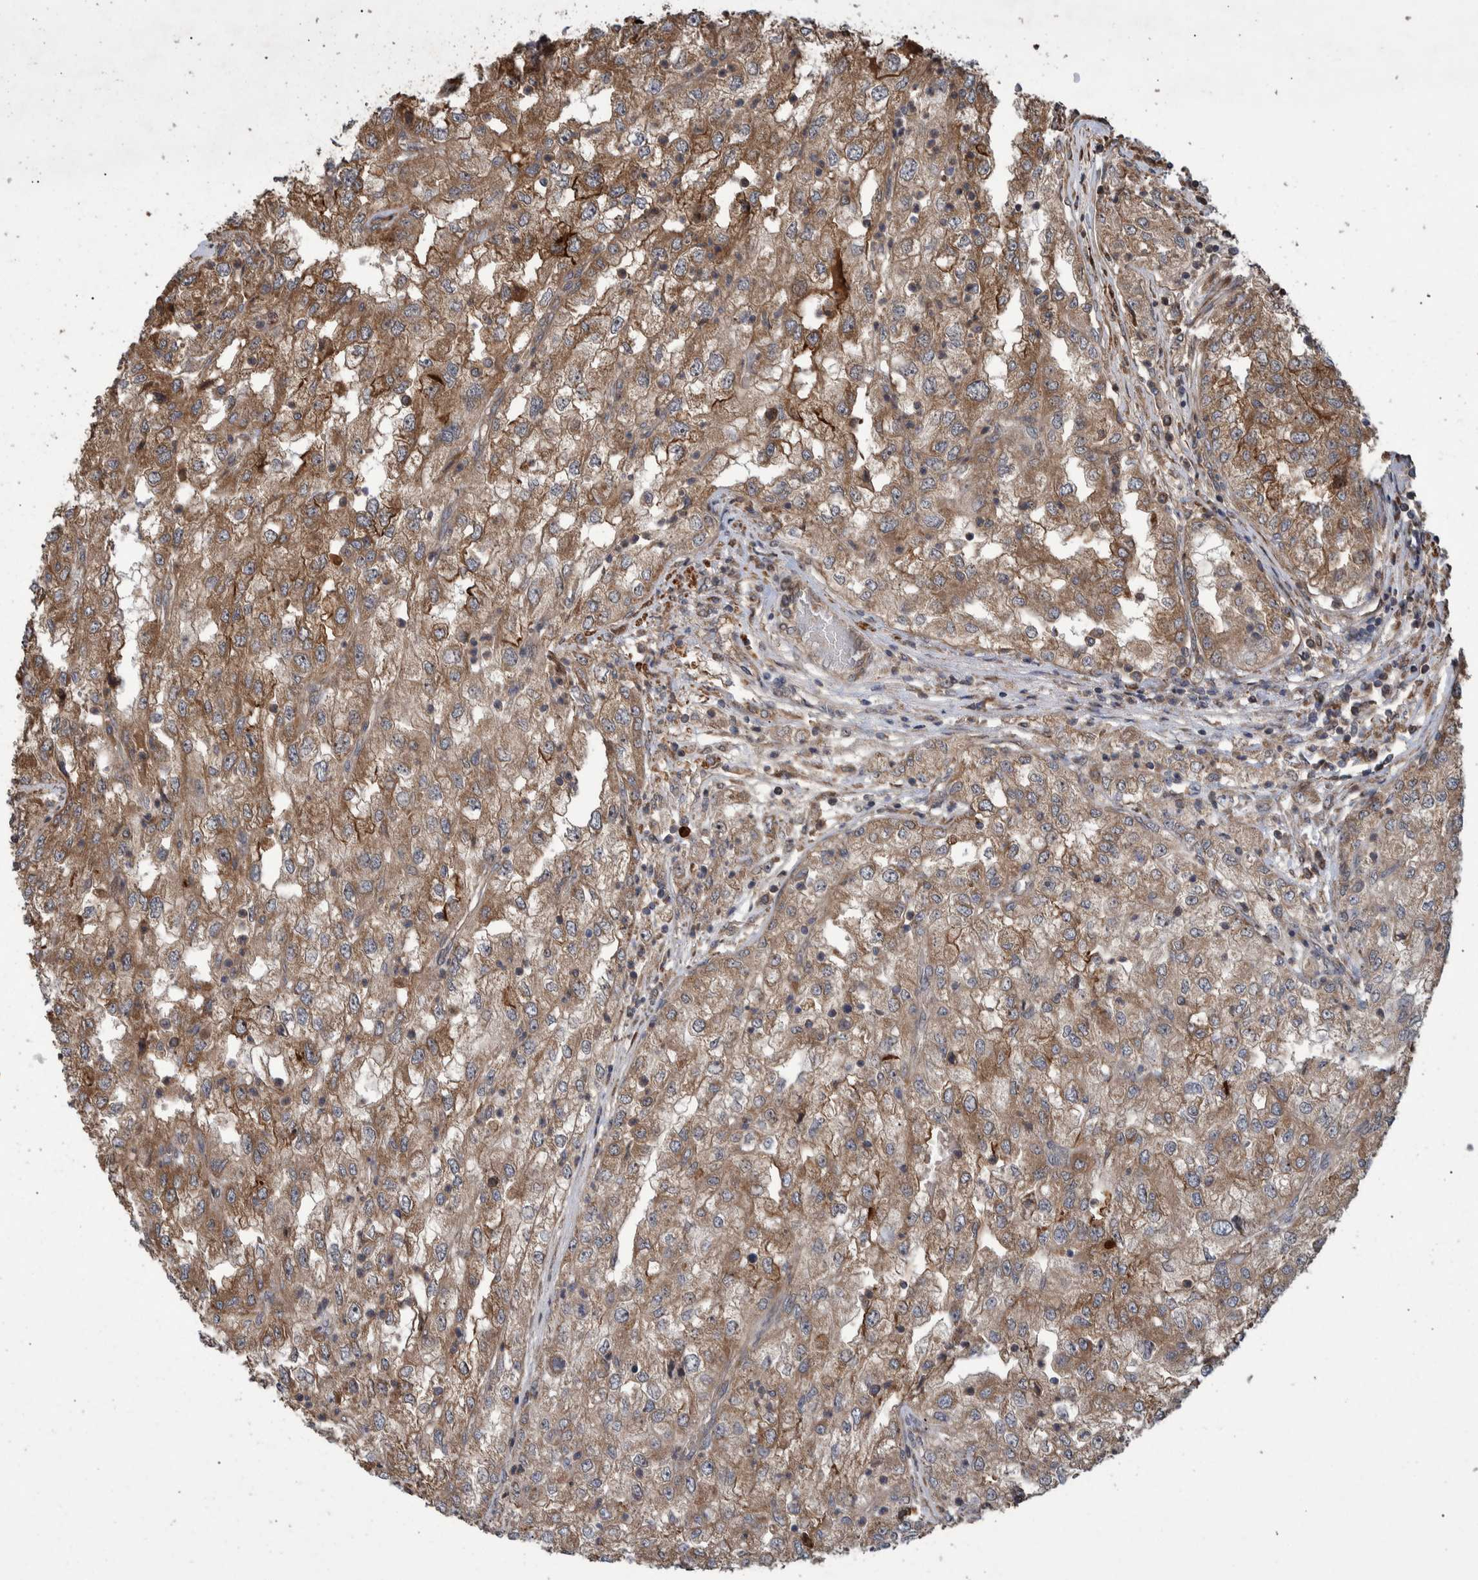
{"staining": {"intensity": "moderate", "quantity": ">75%", "location": "cytoplasmic/membranous"}, "tissue": "renal cancer", "cell_type": "Tumor cells", "image_type": "cancer", "snomed": [{"axis": "morphology", "description": "Adenocarcinoma, NOS"}, {"axis": "topography", "description": "Kidney"}], "caption": "Immunohistochemistry image of renal cancer (adenocarcinoma) stained for a protein (brown), which exhibits medium levels of moderate cytoplasmic/membranous staining in approximately >75% of tumor cells.", "gene": "B3GNTL1", "patient": {"sex": "female", "age": 54}}